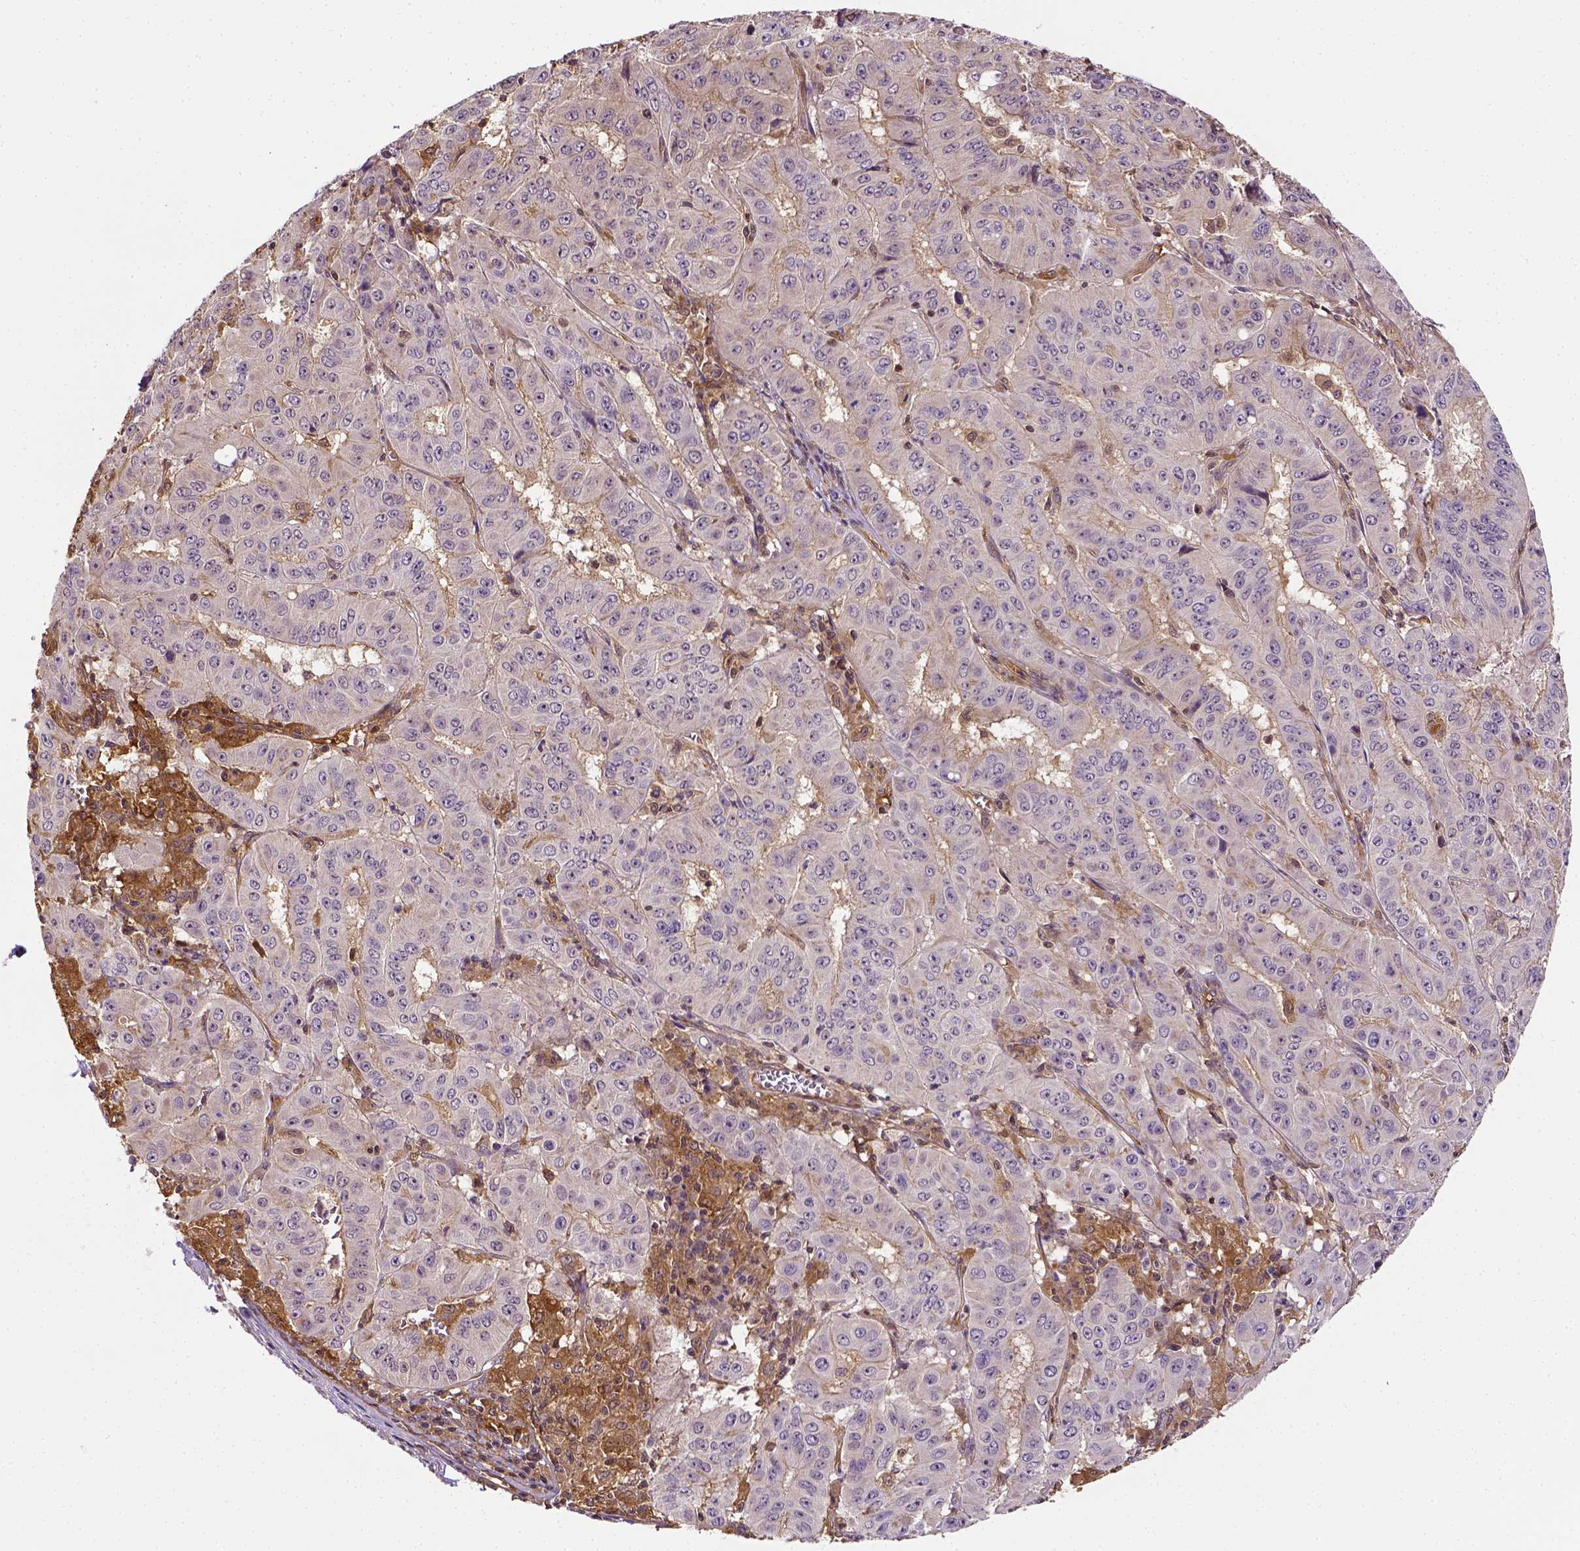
{"staining": {"intensity": "weak", "quantity": "<25%", "location": "cytoplasmic/membranous"}, "tissue": "pancreatic cancer", "cell_type": "Tumor cells", "image_type": "cancer", "snomed": [{"axis": "morphology", "description": "Adenocarcinoma, NOS"}, {"axis": "topography", "description": "Pancreas"}], "caption": "High power microscopy photomicrograph of an IHC photomicrograph of adenocarcinoma (pancreatic), revealing no significant positivity in tumor cells.", "gene": "MATK", "patient": {"sex": "male", "age": 63}}